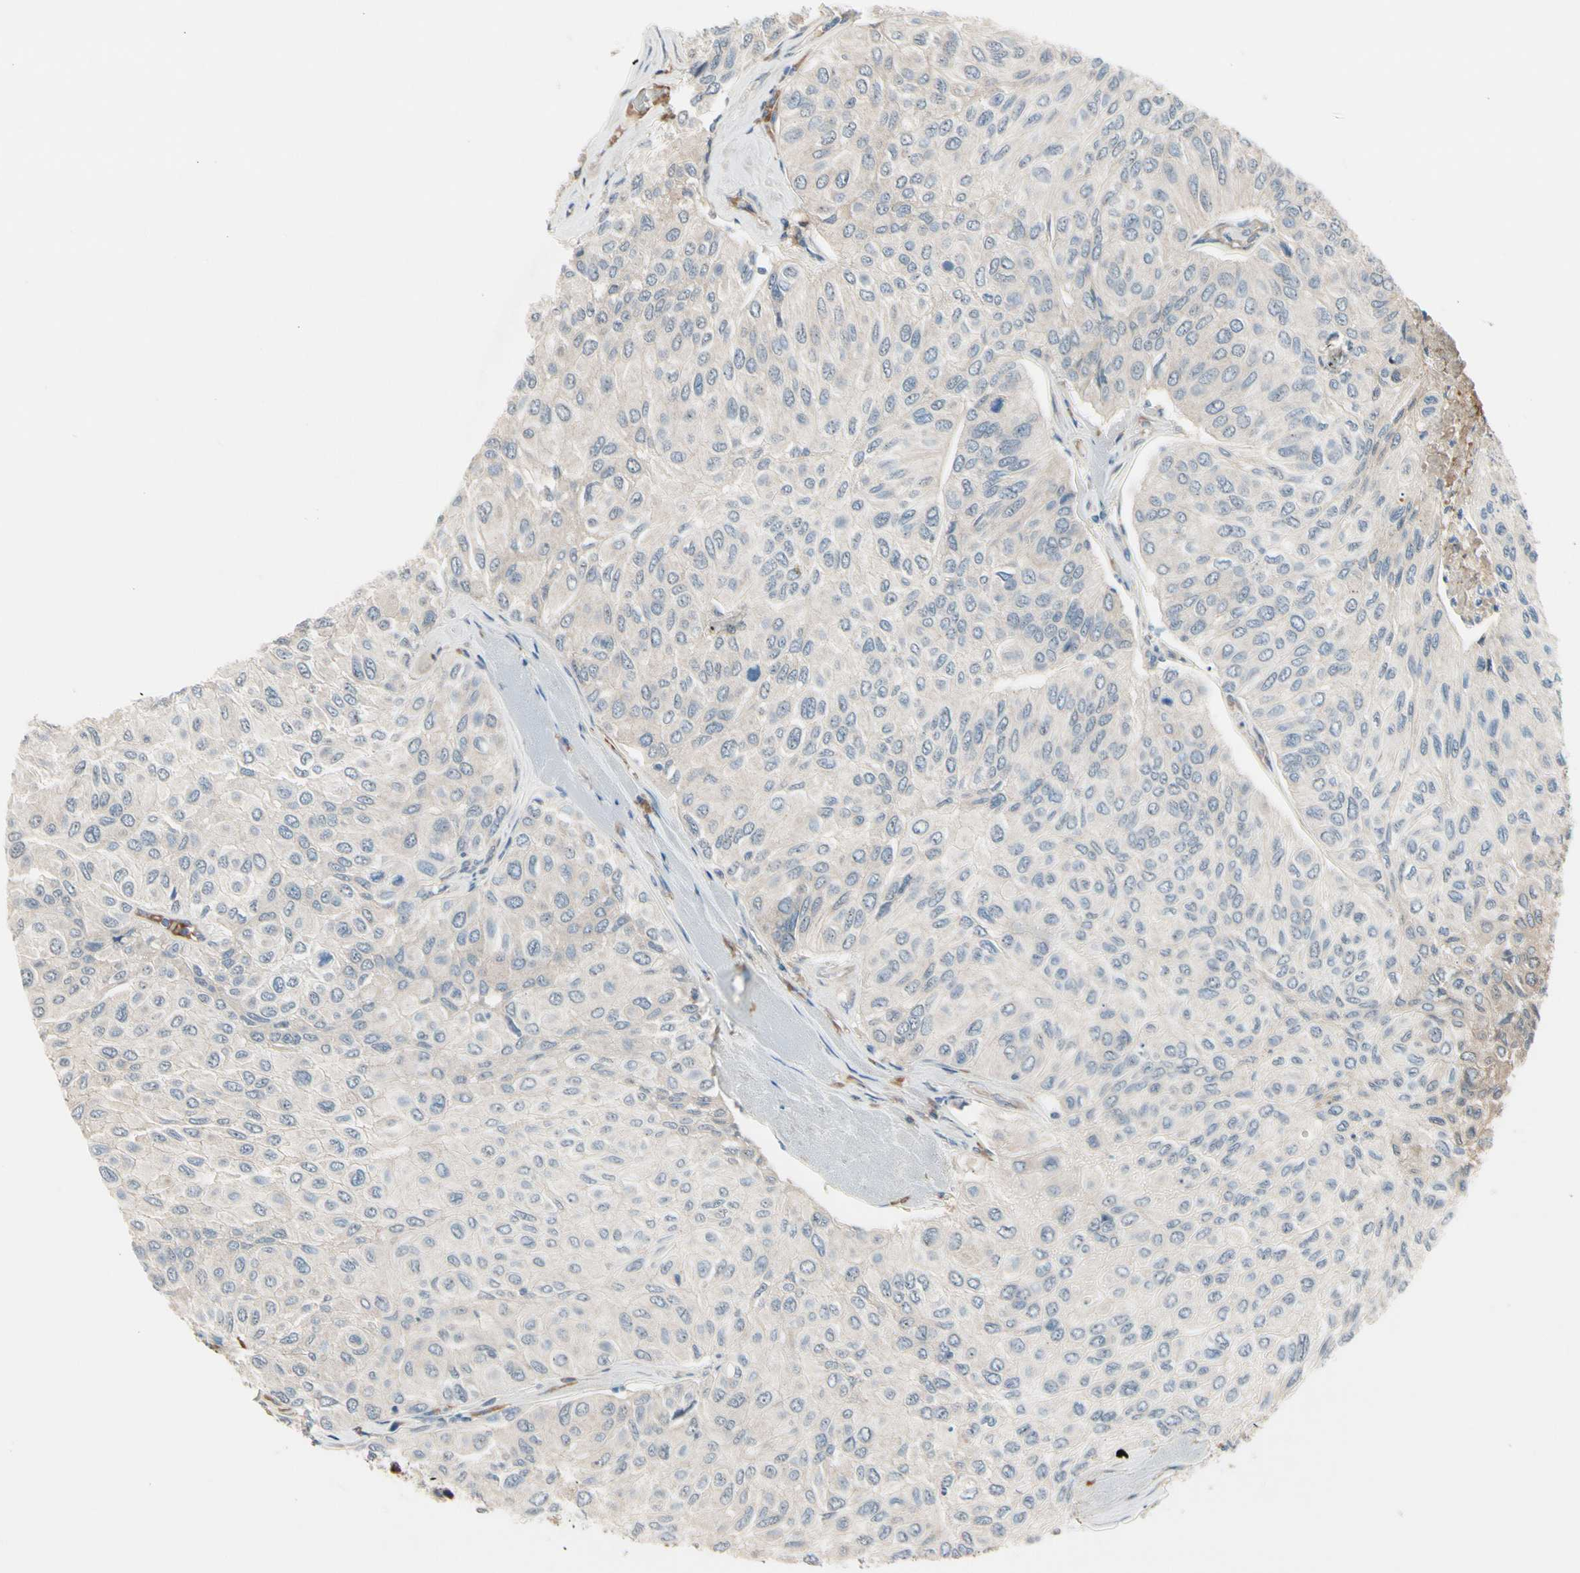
{"staining": {"intensity": "negative", "quantity": "none", "location": "none"}, "tissue": "urothelial cancer", "cell_type": "Tumor cells", "image_type": "cancer", "snomed": [{"axis": "morphology", "description": "Urothelial carcinoma, High grade"}, {"axis": "topography", "description": "Urinary bladder"}], "caption": "High power microscopy histopathology image of an IHC image of urothelial carcinoma (high-grade), revealing no significant positivity in tumor cells. (Brightfield microscopy of DAB IHC at high magnification).", "gene": "SNX29", "patient": {"sex": "male", "age": 66}}